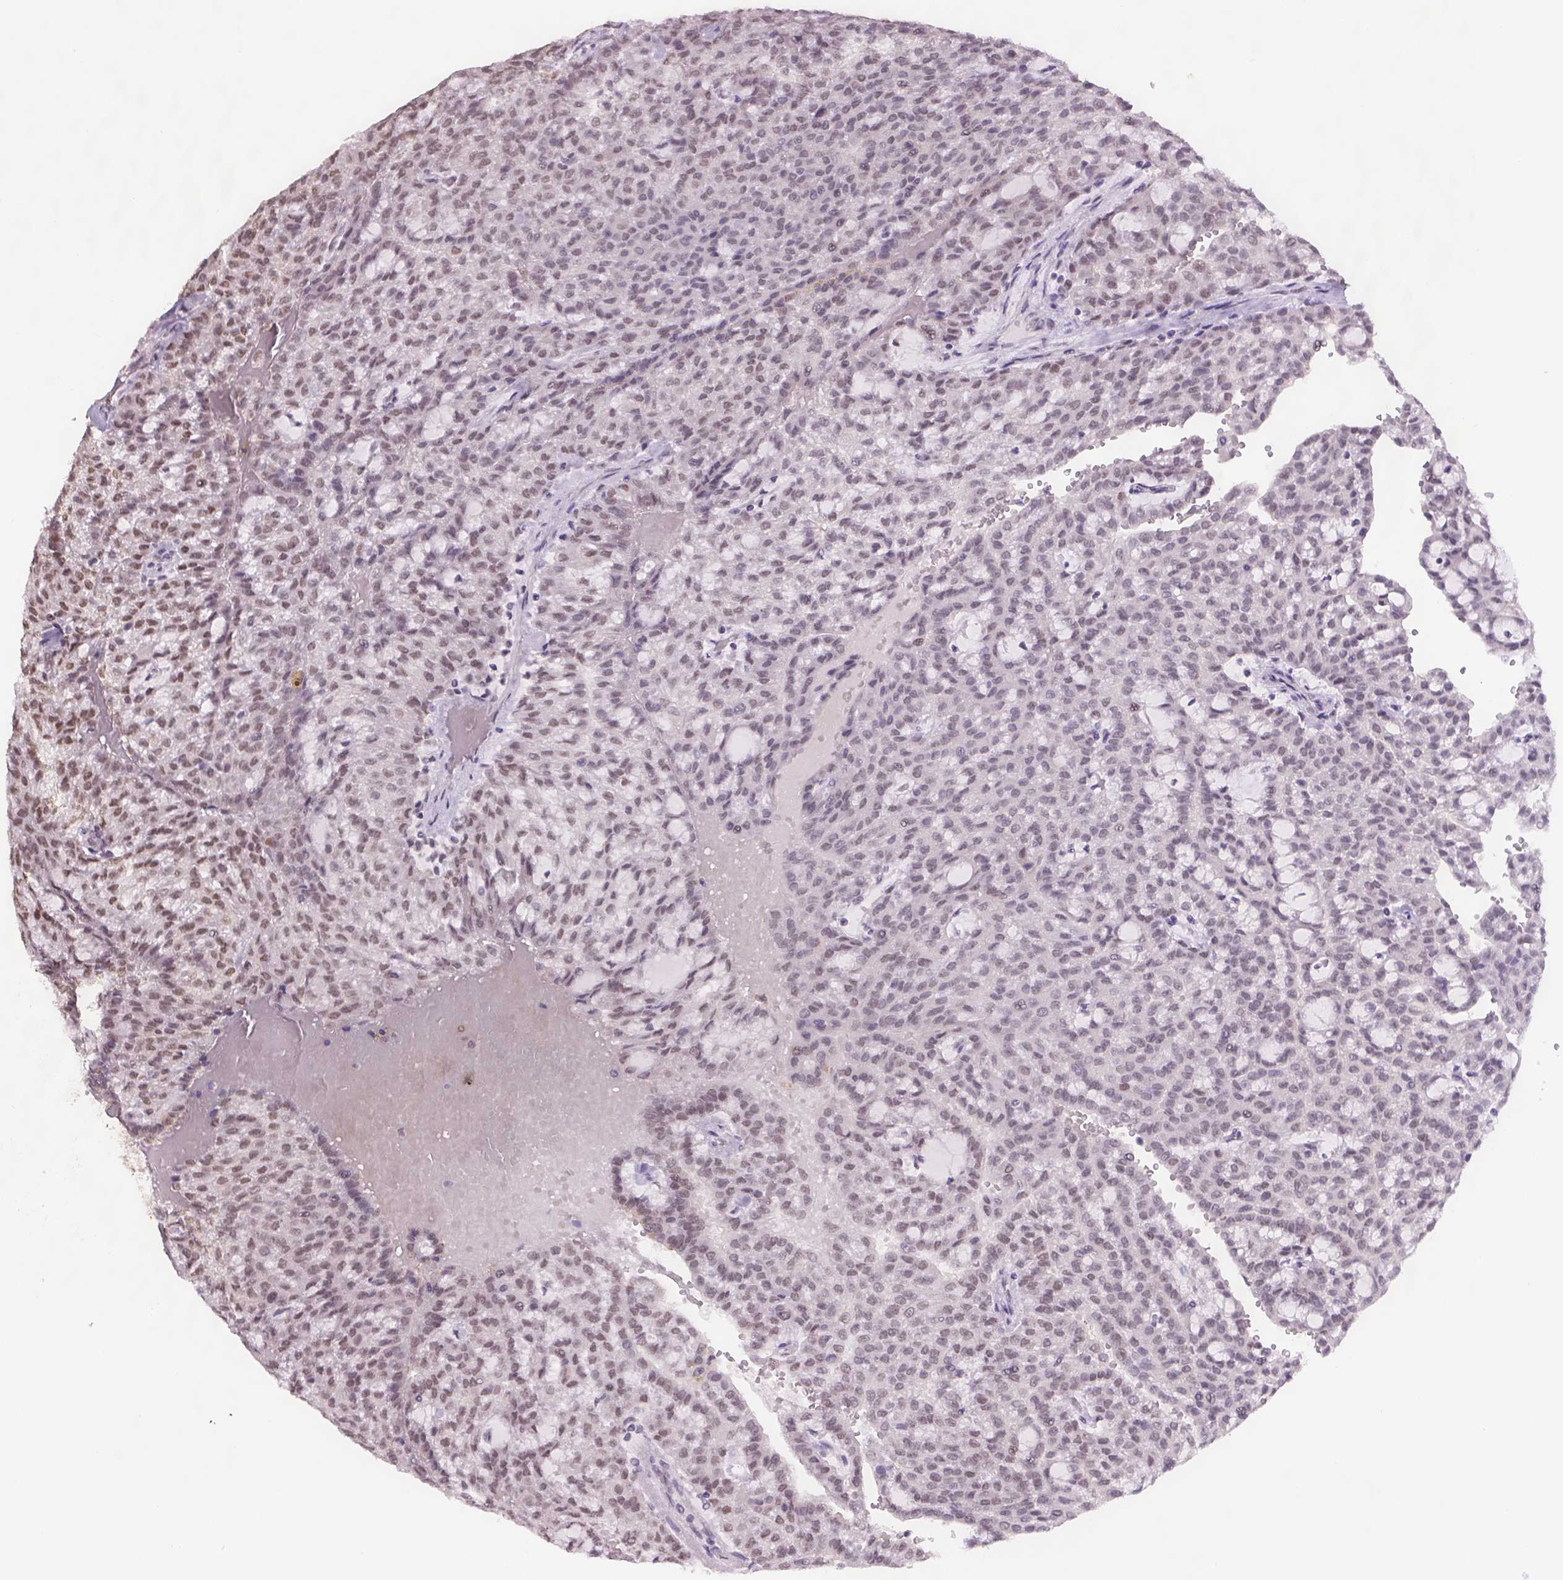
{"staining": {"intensity": "weak", "quantity": "25%-75%", "location": "nuclear"}, "tissue": "renal cancer", "cell_type": "Tumor cells", "image_type": "cancer", "snomed": [{"axis": "morphology", "description": "Adenocarcinoma, NOS"}, {"axis": "topography", "description": "Kidney"}], "caption": "Tumor cells display low levels of weak nuclear positivity in about 25%-75% of cells in human renal cancer.", "gene": "FANCE", "patient": {"sex": "male", "age": 63}}